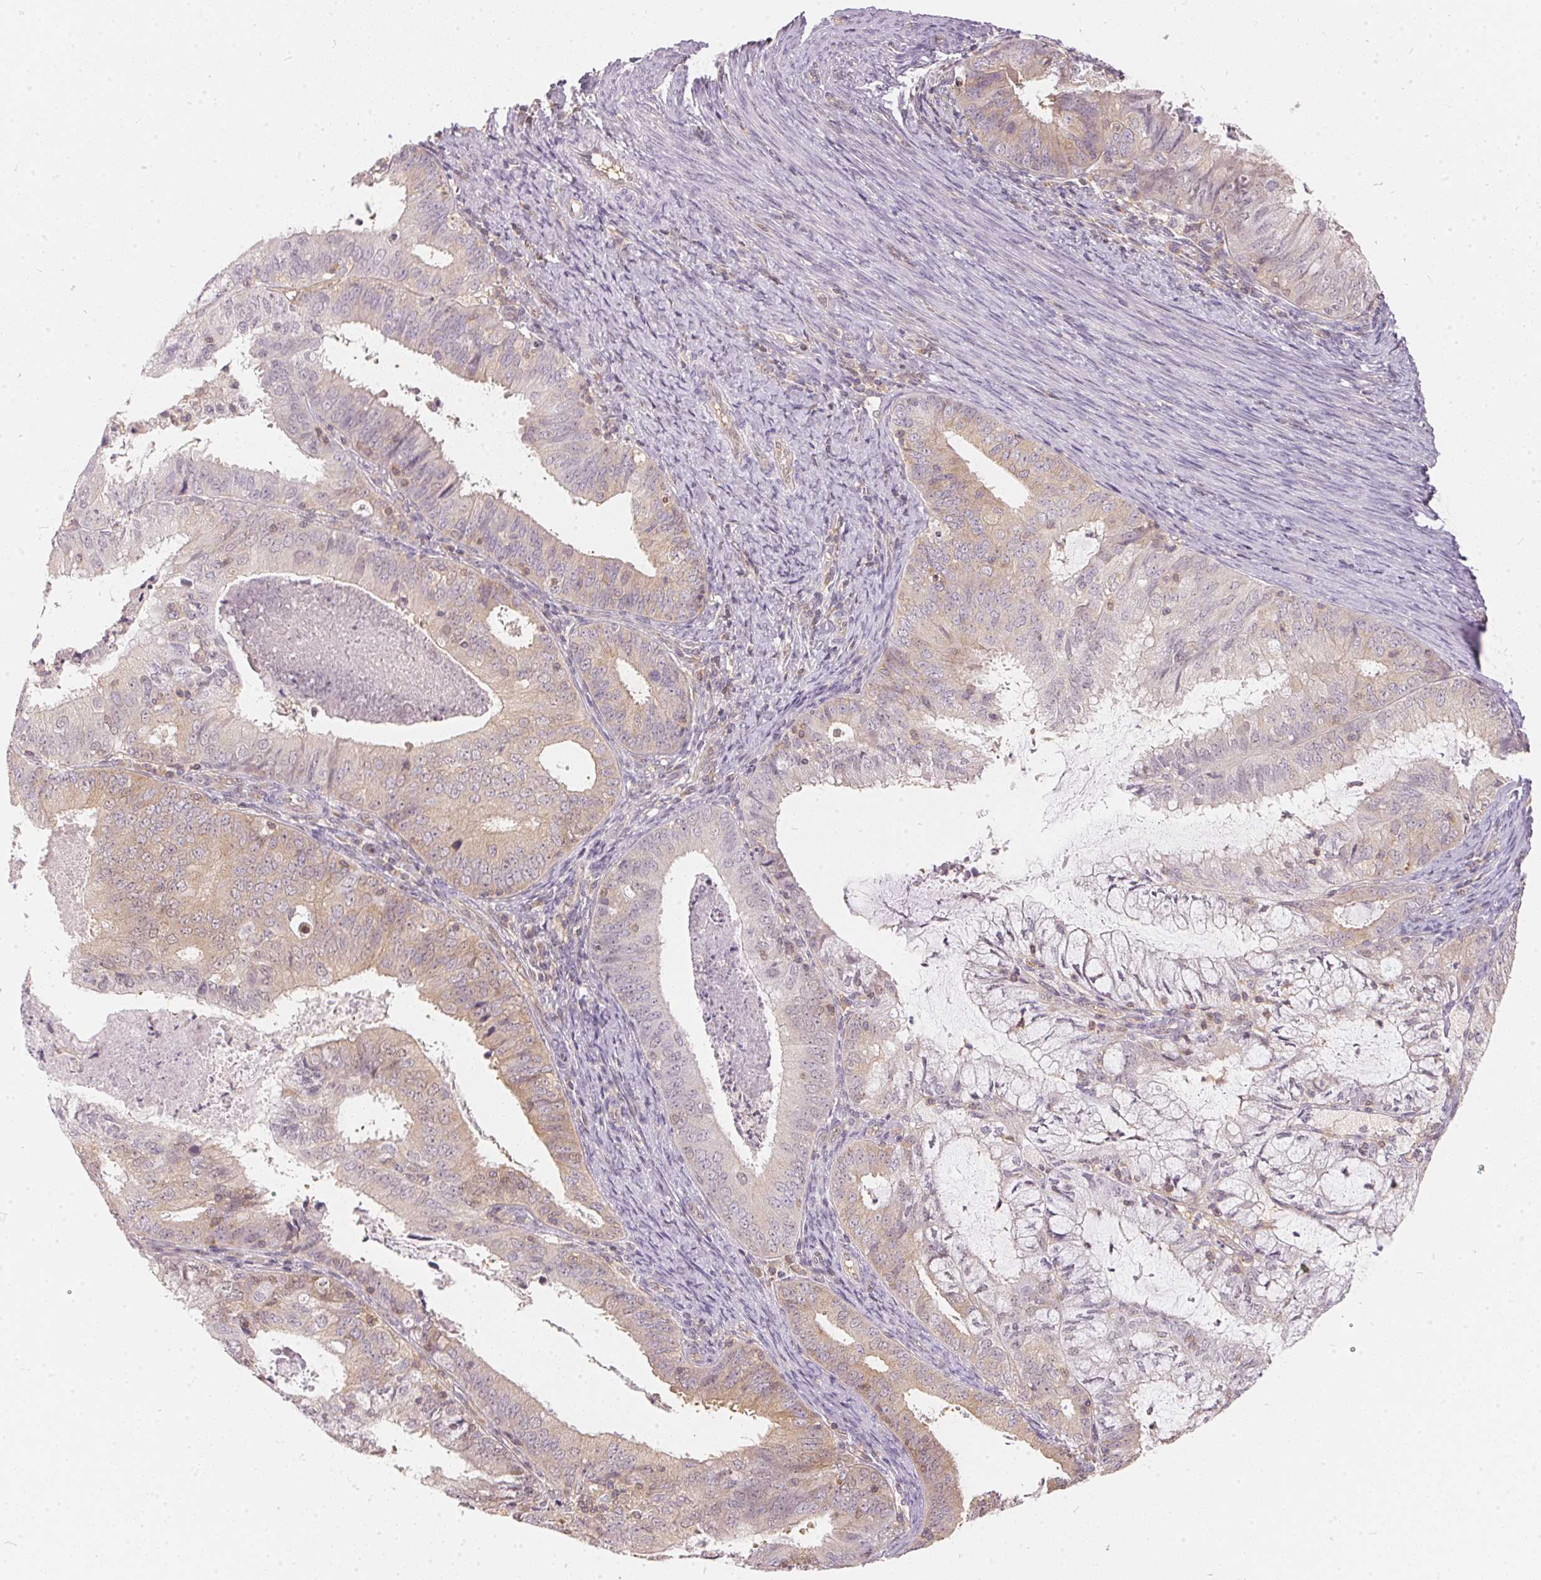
{"staining": {"intensity": "weak", "quantity": "25%-75%", "location": "cytoplasmic/membranous"}, "tissue": "endometrial cancer", "cell_type": "Tumor cells", "image_type": "cancer", "snomed": [{"axis": "morphology", "description": "Adenocarcinoma, NOS"}, {"axis": "topography", "description": "Endometrium"}], "caption": "Immunohistochemical staining of endometrial adenocarcinoma exhibits low levels of weak cytoplasmic/membranous staining in approximately 25%-75% of tumor cells.", "gene": "BLMH", "patient": {"sex": "female", "age": 57}}